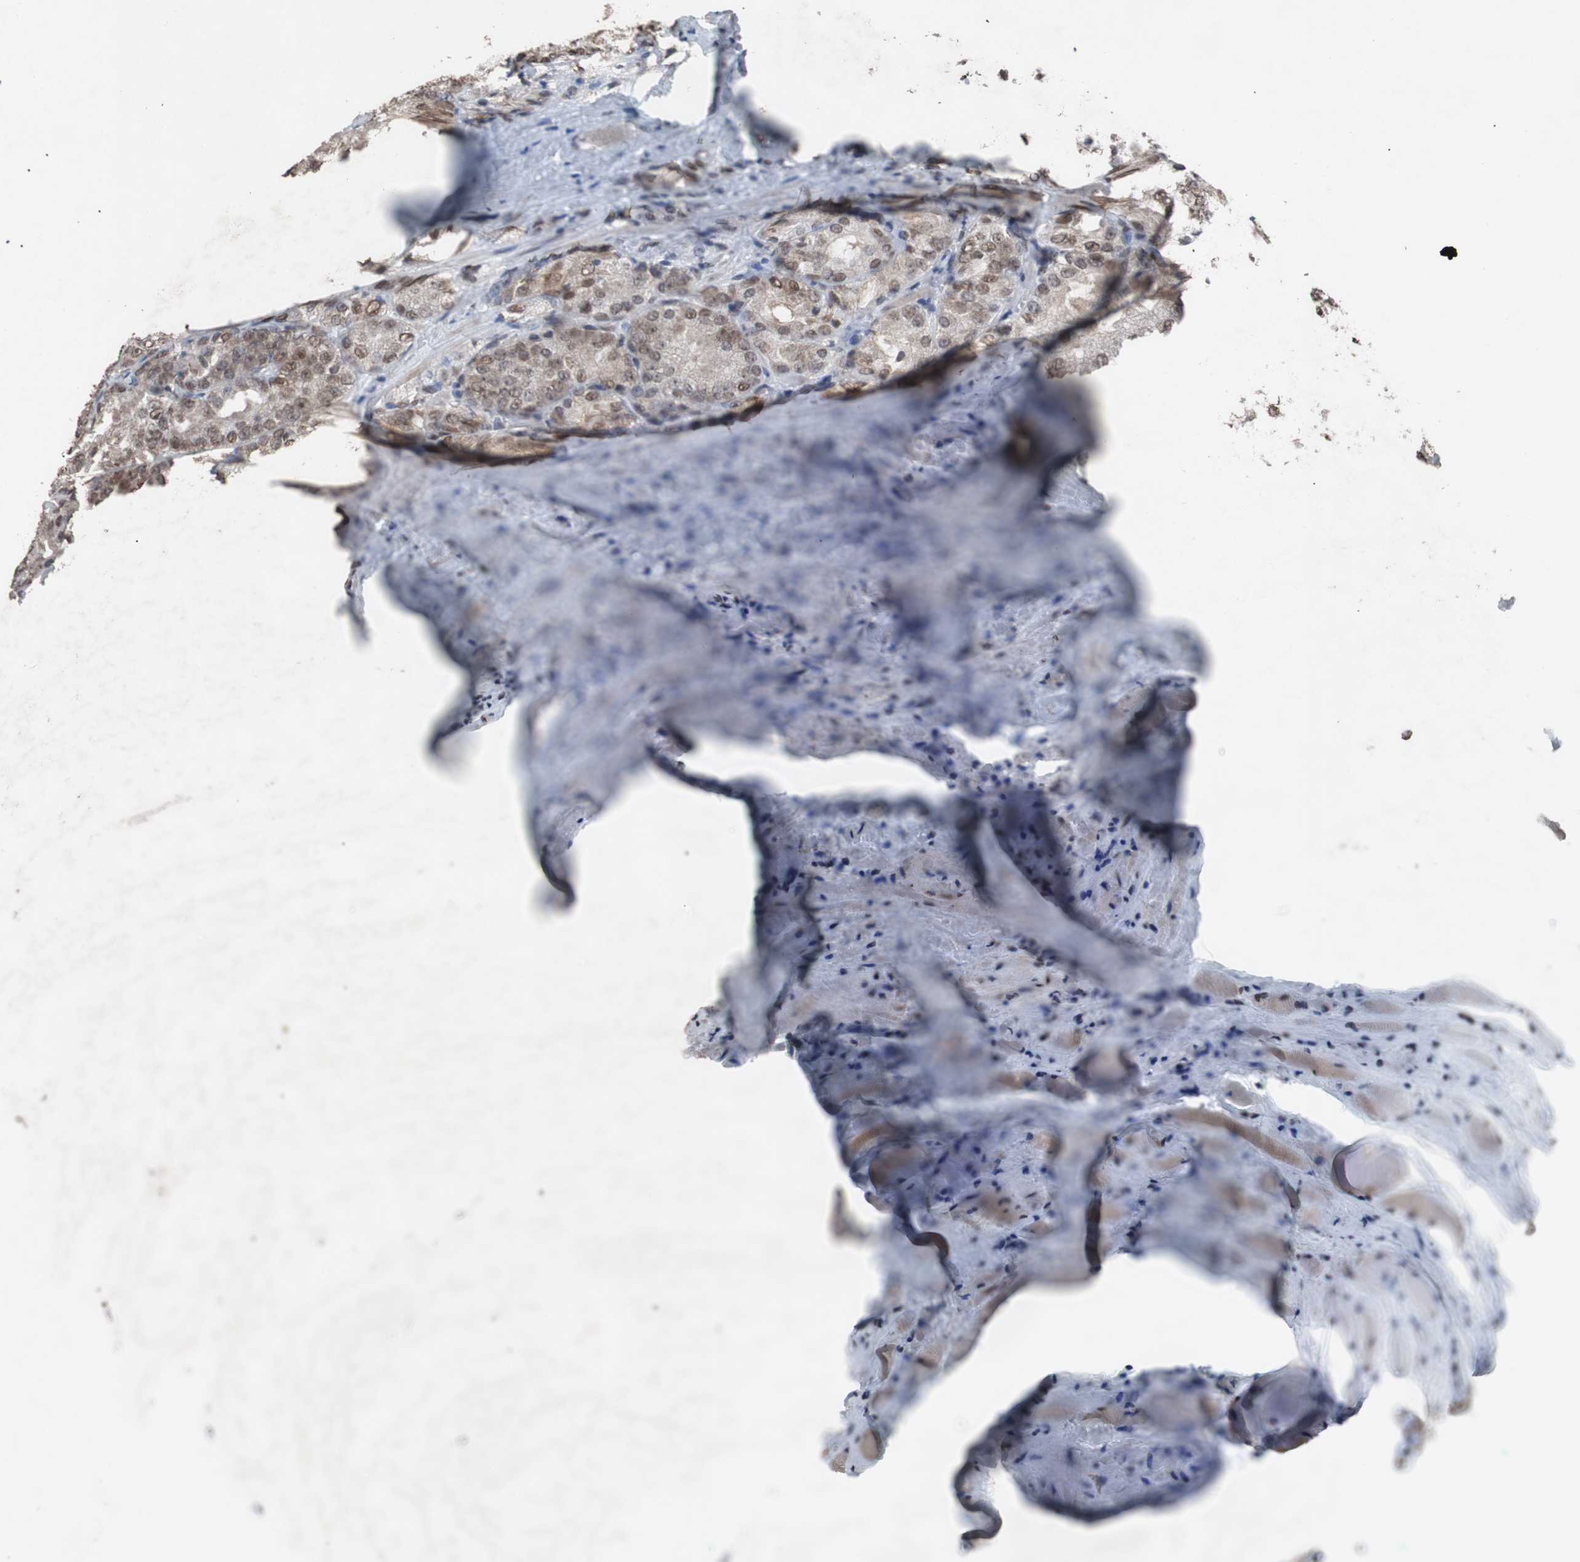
{"staining": {"intensity": "strong", "quantity": "25%-75%", "location": "nuclear"}, "tissue": "prostate cancer", "cell_type": "Tumor cells", "image_type": "cancer", "snomed": [{"axis": "morphology", "description": "Adenocarcinoma, Low grade"}, {"axis": "topography", "description": "Prostate"}], "caption": "The micrograph shows staining of adenocarcinoma (low-grade) (prostate), revealing strong nuclear protein positivity (brown color) within tumor cells. (Brightfield microscopy of DAB IHC at high magnification).", "gene": "MED27", "patient": {"sex": "male", "age": 64}}